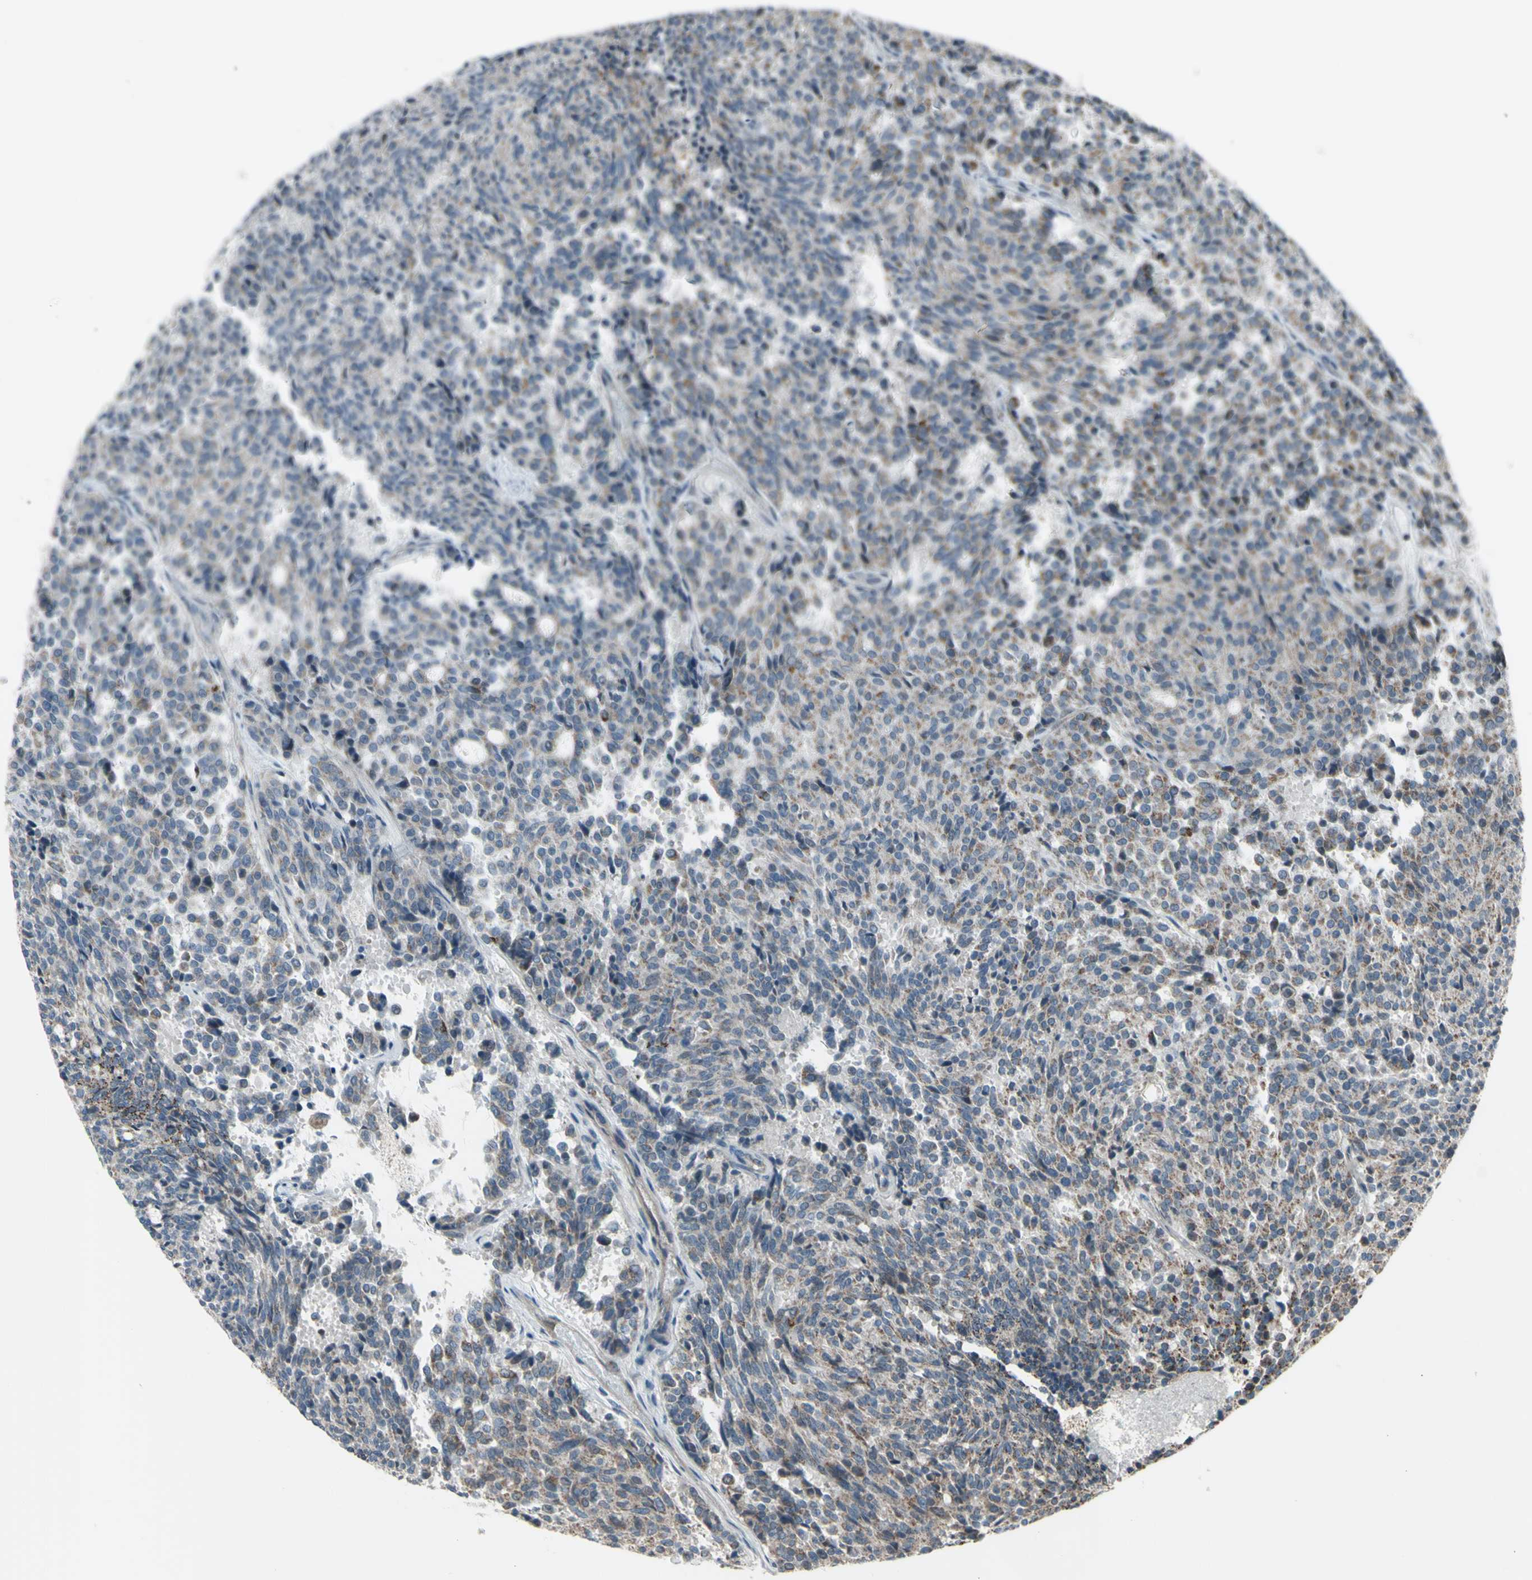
{"staining": {"intensity": "weak", "quantity": ">75%", "location": "cytoplasmic/membranous"}, "tissue": "carcinoid", "cell_type": "Tumor cells", "image_type": "cancer", "snomed": [{"axis": "morphology", "description": "Carcinoid, malignant, NOS"}, {"axis": "topography", "description": "Pancreas"}], "caption": "Immunohistochemical staining of human carcinoid demonstrates low levels of weak cytoplasmic/membranous protein expression in approximately >75% of tumor cells. (Stains: DAB (3,3'-diaminobenzidine) in brown, nuclei in blue, Microscopy: brightfield microscopy at high magnification).", "gene": "OSTM1", "patient": {"sex": "female", "age": 54}}